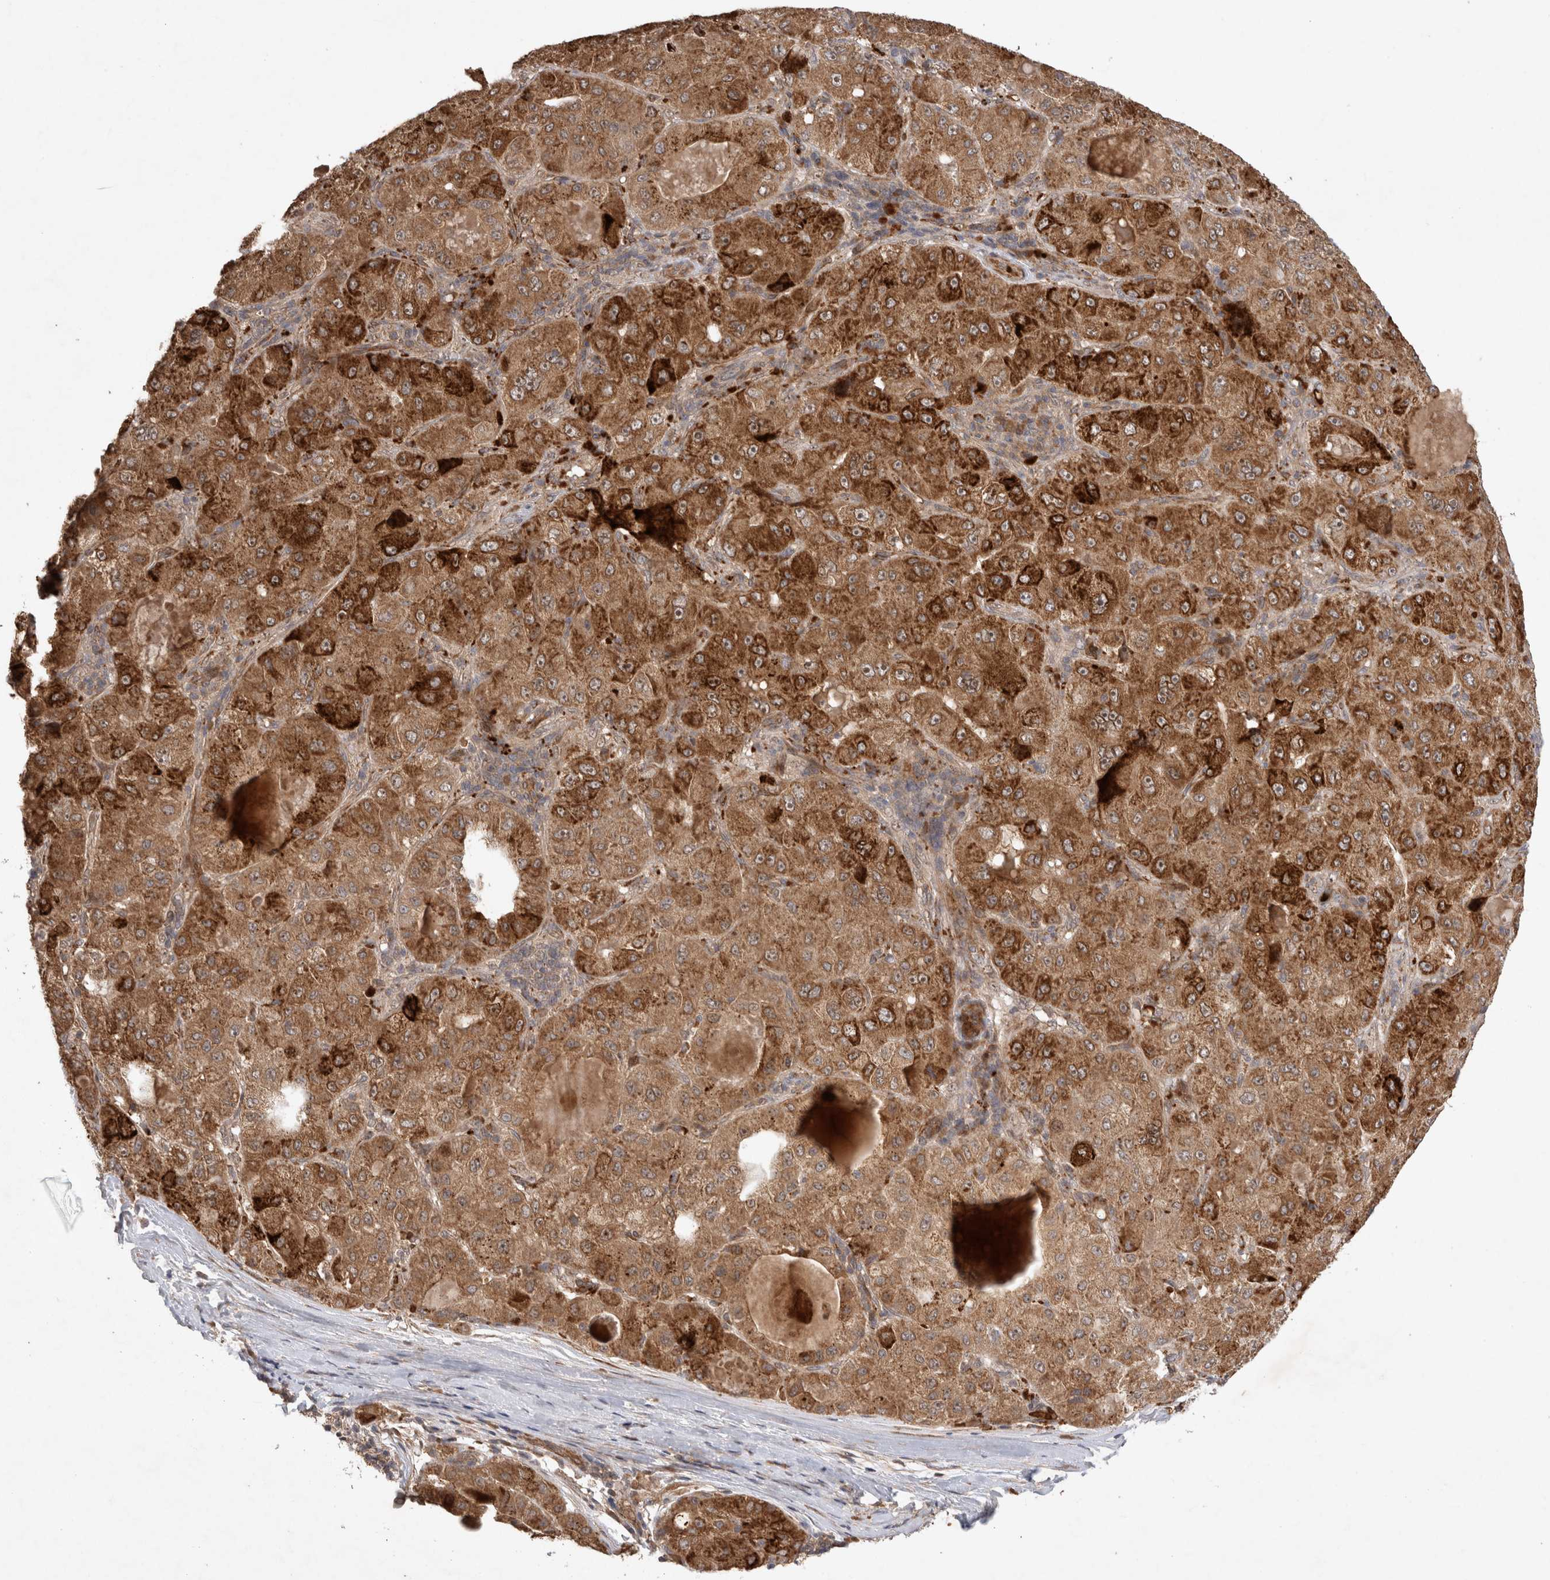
{"staining": {"intensity": "strong", "quantity": ">75%", "location": "cytoplasmic/membranous"}, "tissue": "liver cancer", "cell_type": "Tumor cells", "image_type": "cancer", "snomed": [{"axis": "morphology", "description": "Carcinoma, Hepatocellular, NOS"}, {"axis": "topography", "description": "Liver"}], "caption": "A brown stain labels strong cytoplasmic/membranous positivity of a protein in human liver cancer tumor cells.", "gene": "FAM221A", "patient": {"sex": "male", "age": 80}}